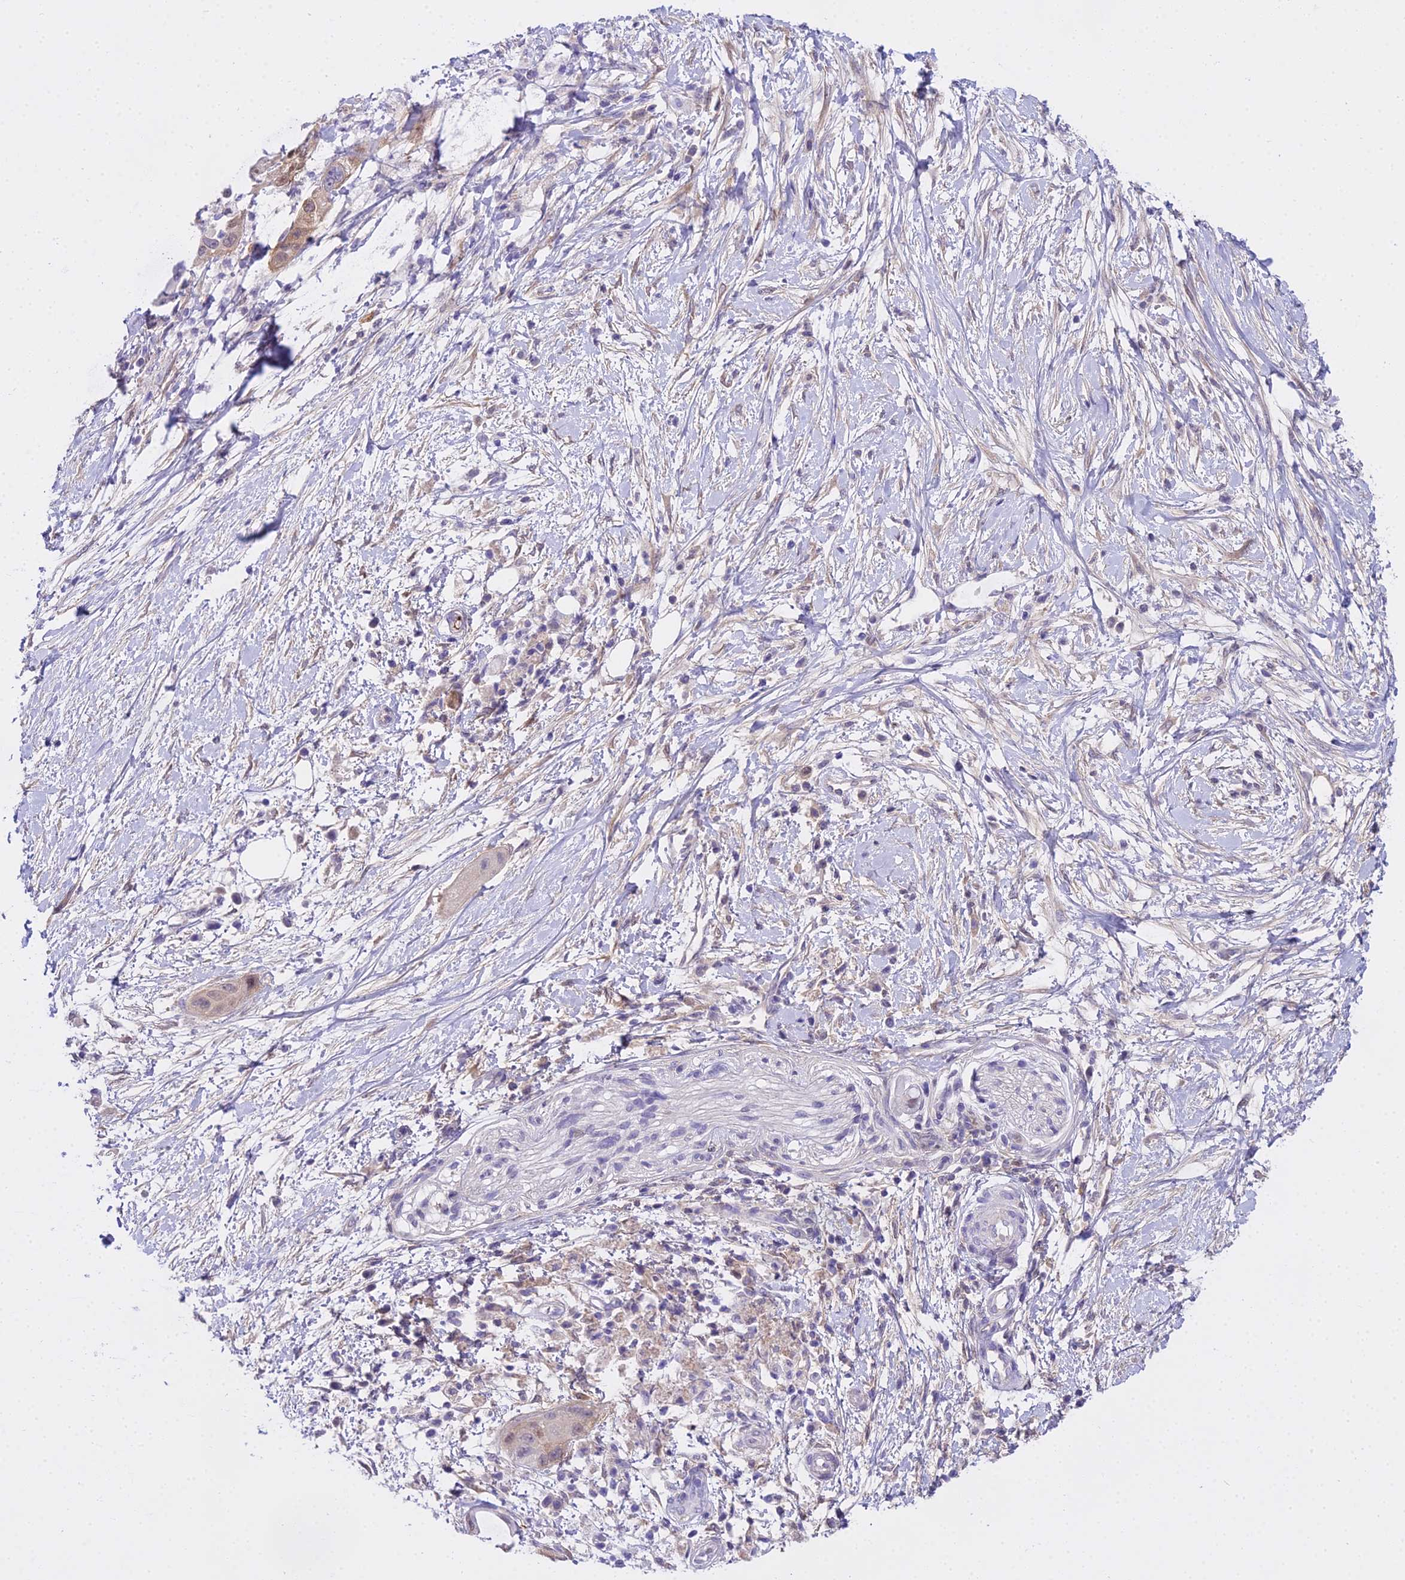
{"staining": {"intensity": "moderate", "quantity": "25%-75%", "location": "nuclear"}, "tissue": "pancreatic cancer", "cell_type": "Tumor cells", "image_type": "cancer", "snomed": [{"axis": "morphology", "description": "Adenocarcinoma, NOS"}, {"axis": "topography", "description": "Pancreas"}], "caption": "Protein expression analysis of human adenocarcinoma (pancreatic) reveals moderate nuclear expression in approximately 25%-75% of tumor cells. The staining was performed using DAB to visualize the protein expression in brown, while the nuclei were stained in blue with hematoxylin (Magnification: 20x).", "gene": "MAT2A", "patient": {"sex": "male", "age": 68}}